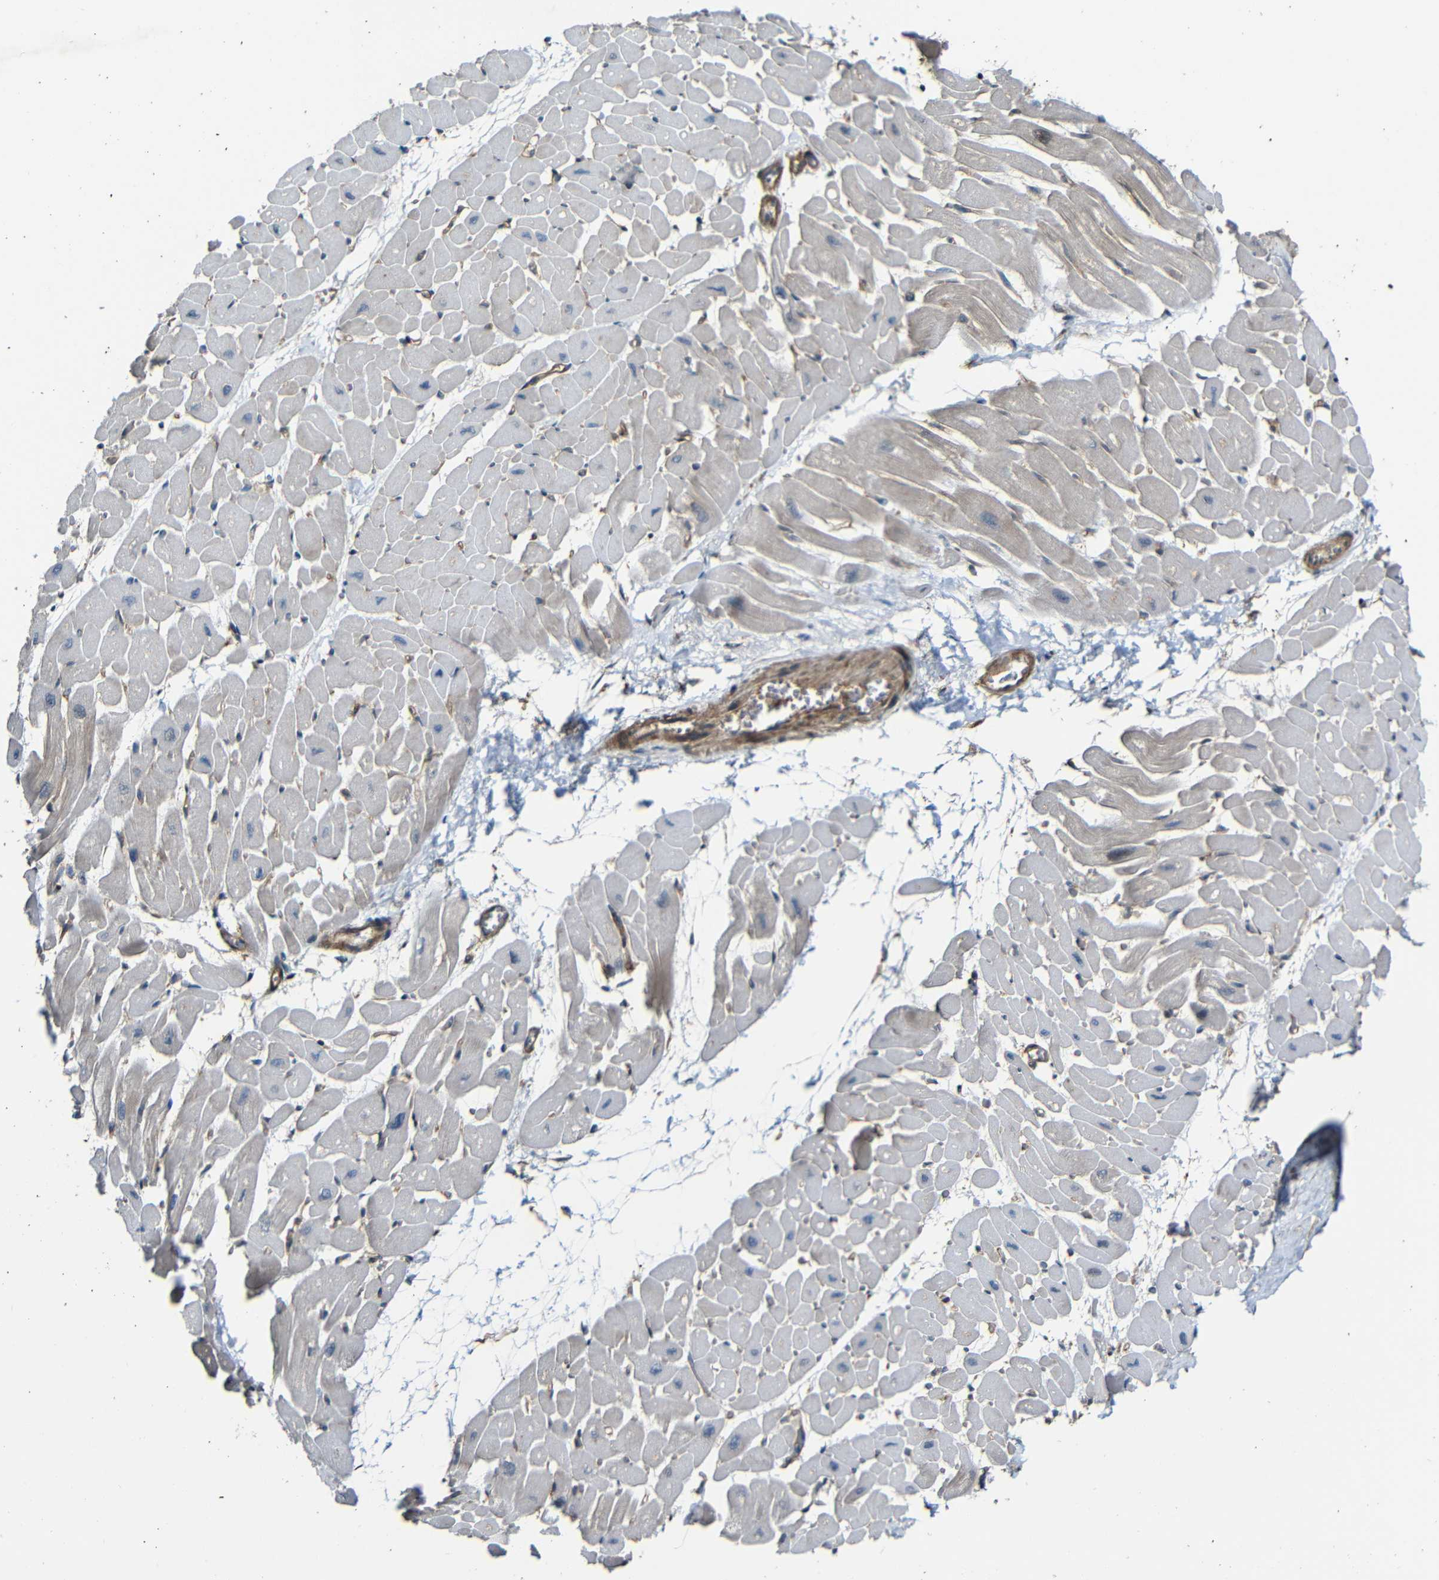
{"staining": {"intensity": "weak", "quantity": "<25%", "location": "cytoplasmic/membranous"}, "tissue": "heart muscle", "cell_type": "Cardiomyocytes", "image_type": "normal", "snomed": [{"axis": "morphology", "description": "Normal tissue, NOS"}, {"axis": "topography", "description": "Heart"}], "caption": "Immunohistochemistry micrograph of benign heart muscle: human heart muscle stained with DAB shows no significant protein expression in cardiomyocytes.", "gene": "RELL1", "patient": {"sex": "male", "age": 45}}